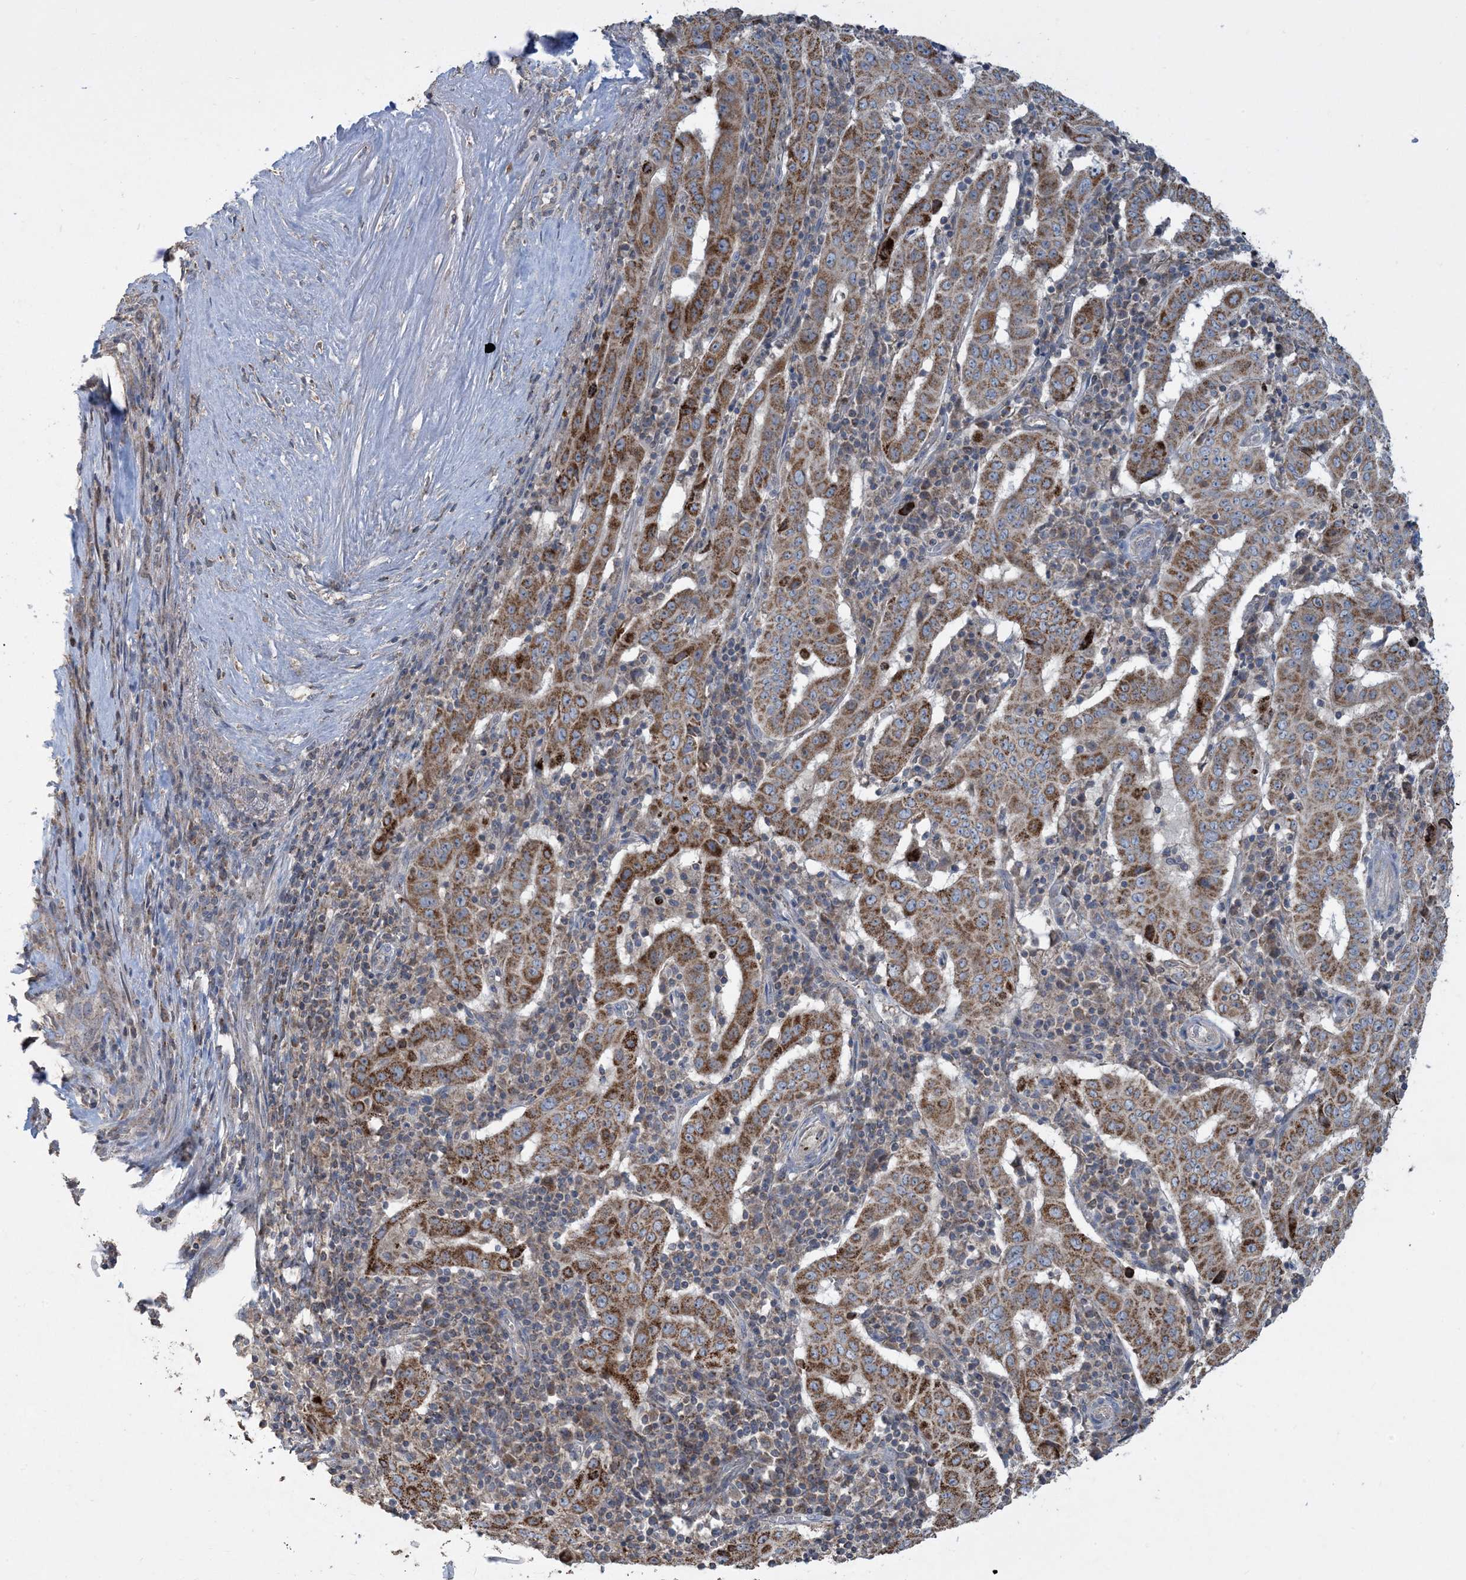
{"staining": {"intensity": "moderate", "quantity": ">75%", "location": "cytoplasmic/membranous"}, "tissue": "pancreatic cancer", "cell_type": "Tumor cells", "image_type": "cancer", "snomed": [{"axis": "morphology", "description": "Adenocarcinoma, NOS"}, {"axis": "topography", "description": "Pancreas"}], "caption": "Protein expression by IHC displays moderate cytoplasmic/membranous expression in about >75% of tumor cells in pancreatic cancer (adenocarcinoma).", "gene": "ECHDC1", "patient": {"sex": "male", "age": 63}}